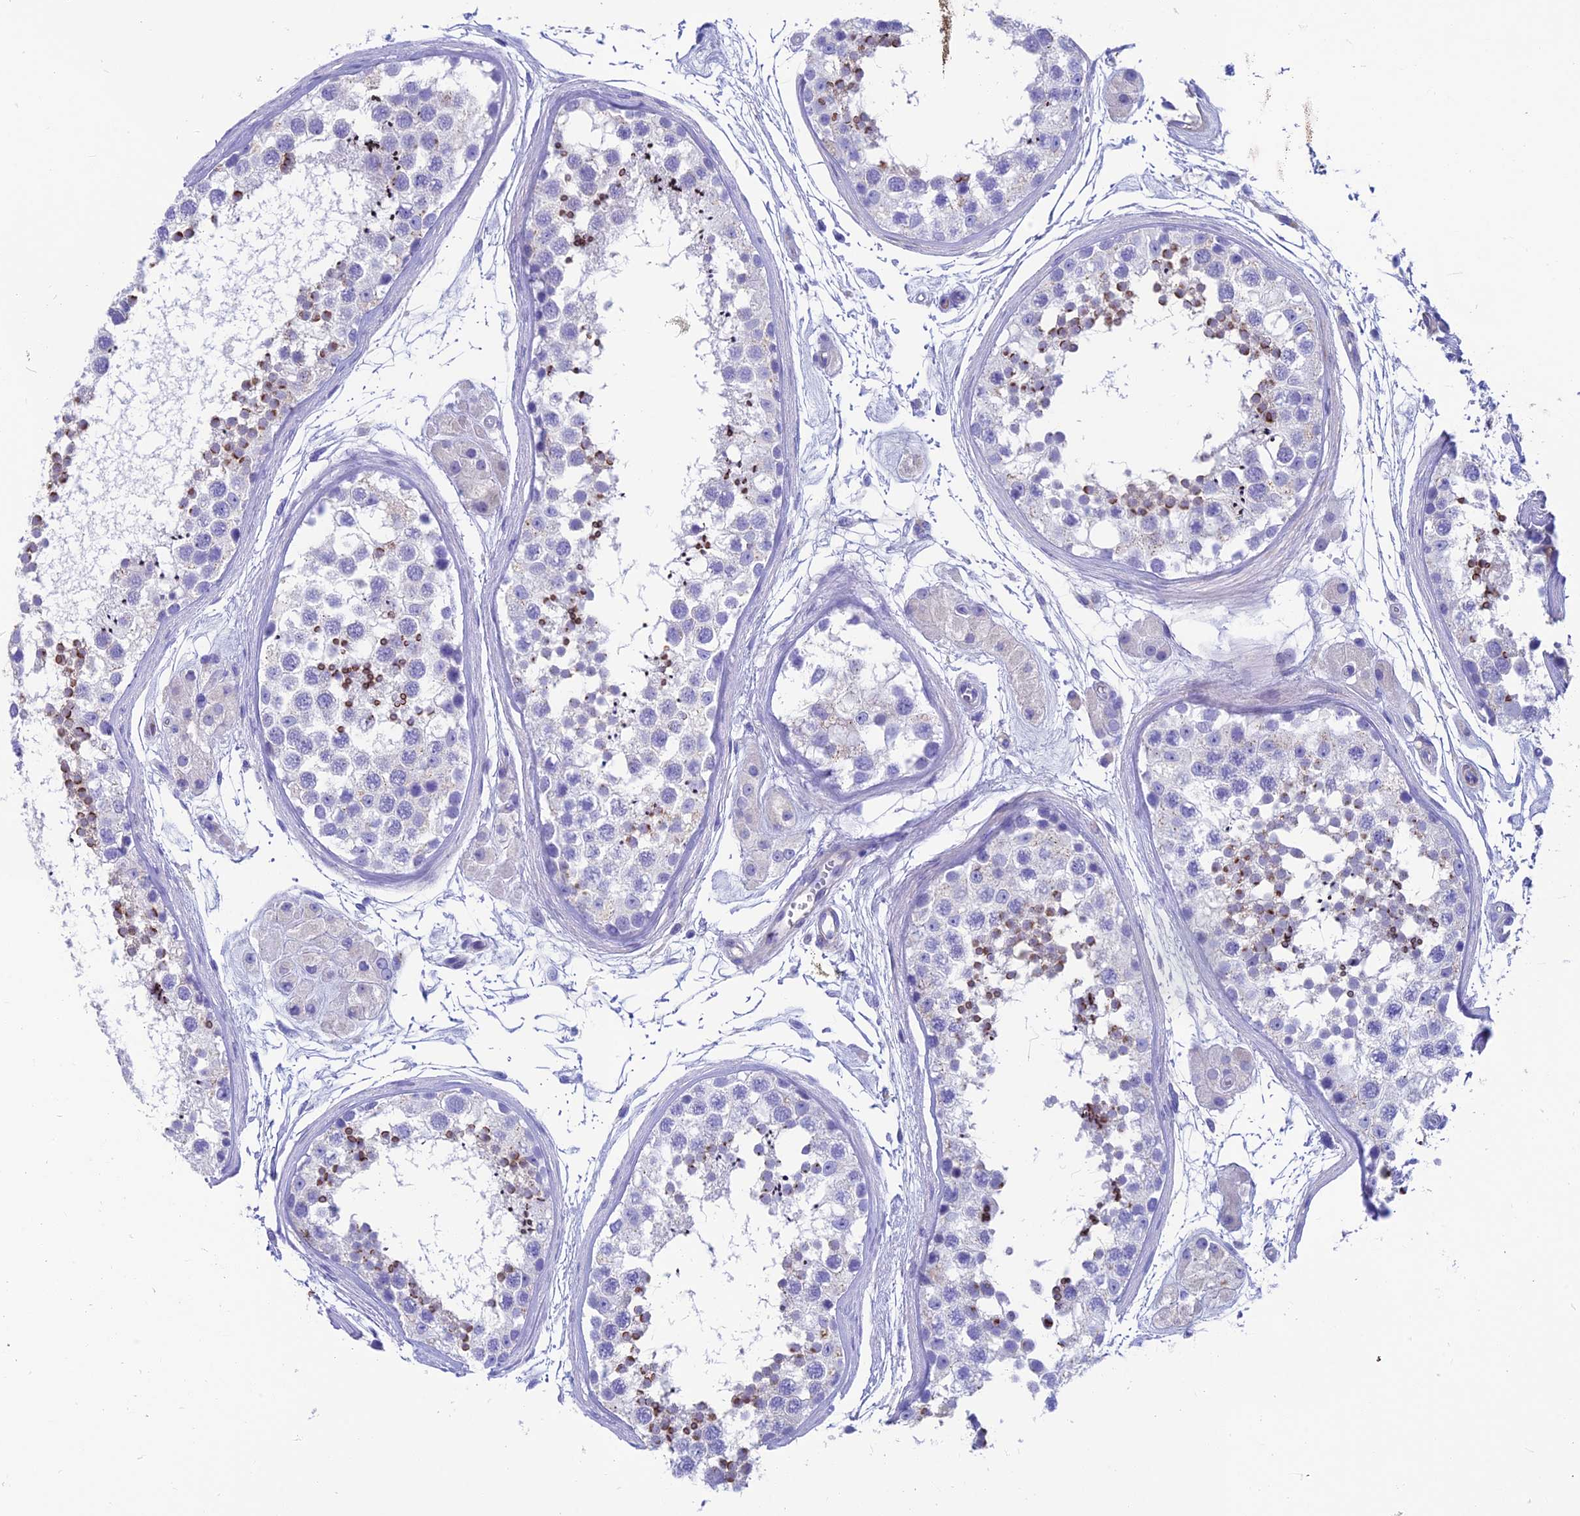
{"staining": {"intensity": "moderate", "quantity": "<25%", "location": "cytoplasmic/membranous"}, "tissue": "testis", "cell_type": "Cells in seminiferous ducts", "image_type": "normal", "snomed": [{"axis": "morphology", "description": "Normal tissue, NOS"}, {"axis": "topography", "description": "Testis"}], "caption": "IHC (DAB (3,3'-diaminobenzidine)) staining of unremarkable testis exhibits moderate cytoplasmic/membranous protein staining in about <25% of cells in seminiferous ducts. (DAB (3,3'-diaminobenzidine) IHC with brightfield microscopy, high magnification).", "gene": "GNG11", "patient": {"sex": "male", "age": 56}}